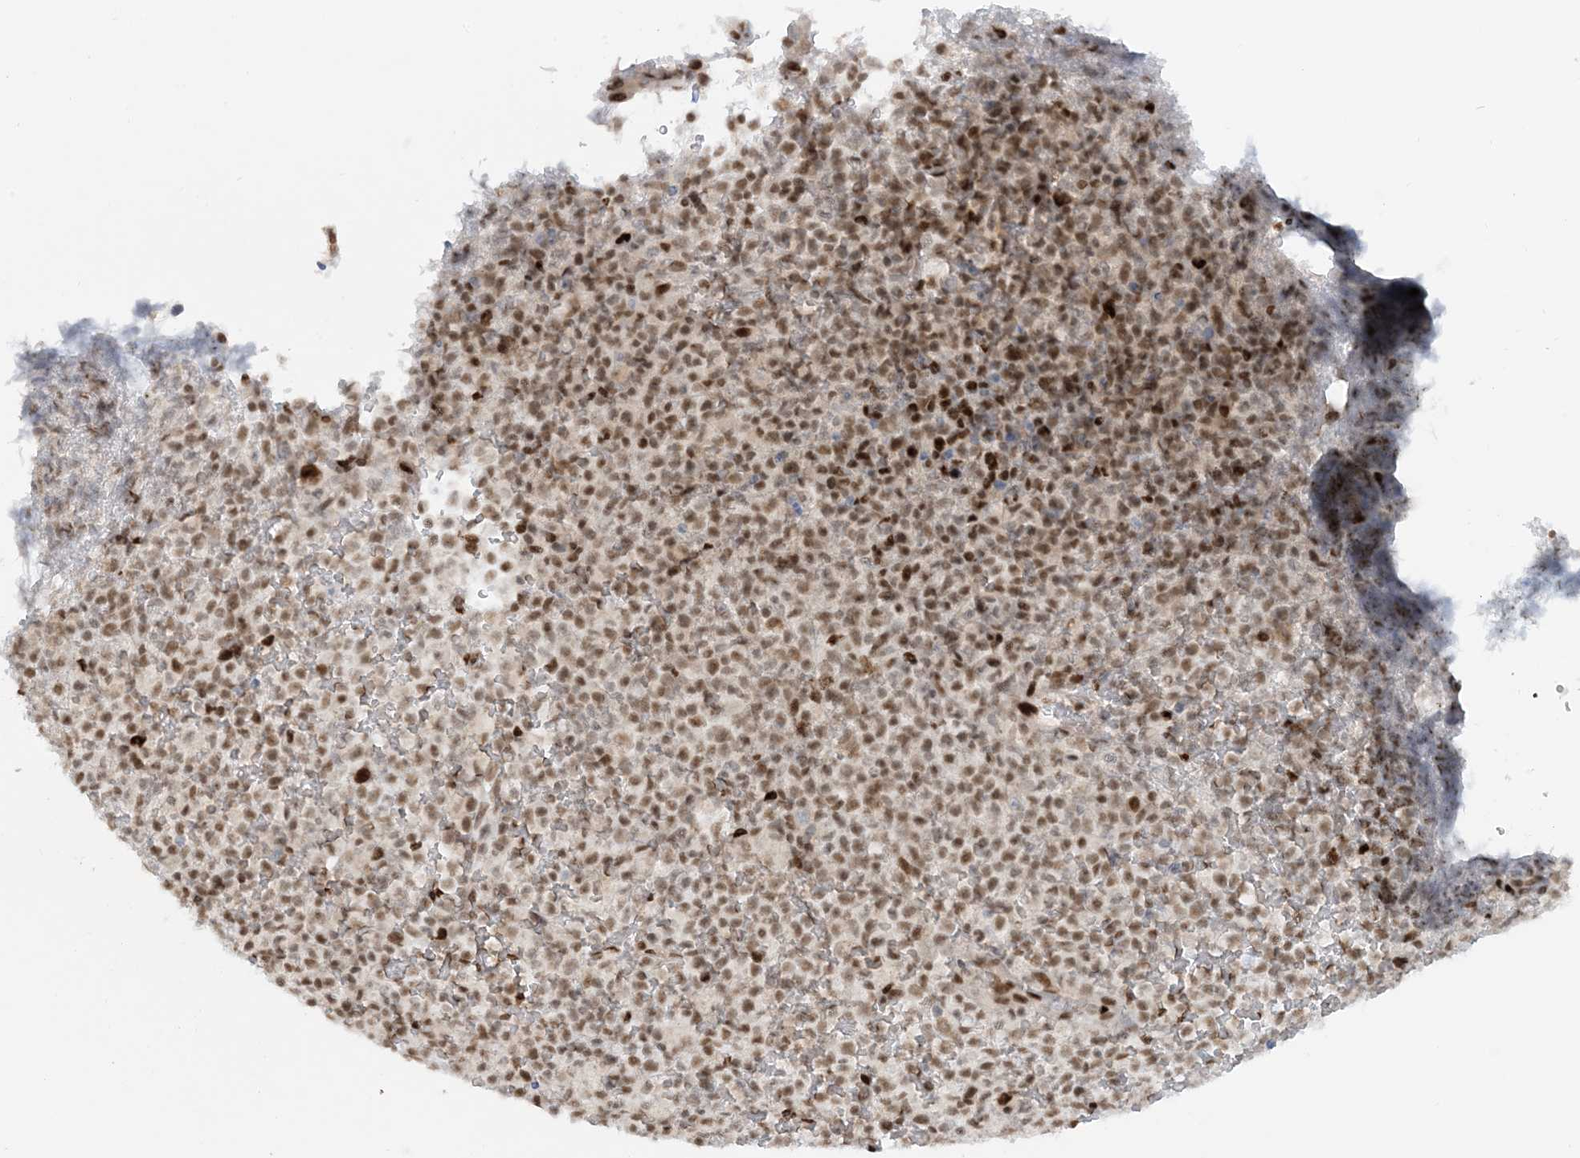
{"staining": {"intensity": "moderate", "quantity": ">75%", "location": "nuclear"}, "tissue": "lymphoma", "cell_type": "Tumor cells", "image_type": "cancer", "snomed": [{"axis": "morphology", "description": "Malignant lymphoma, non-Hodgkin's type, High grade"}, {"axis": "topography", "description": "Lymph node"}], "caption": "Protein expression analysis of lymphoma reveals moderate nuclear positivity in about >75% of tumor cells. (Stains: DAB (3,3'-diaminobenzidine) in brown, nuclei in blue, Microscopy: brightfield microscopy at high magnification).", "gene": "ECT2L", "patient": {"sex": "male", "age": 13}}